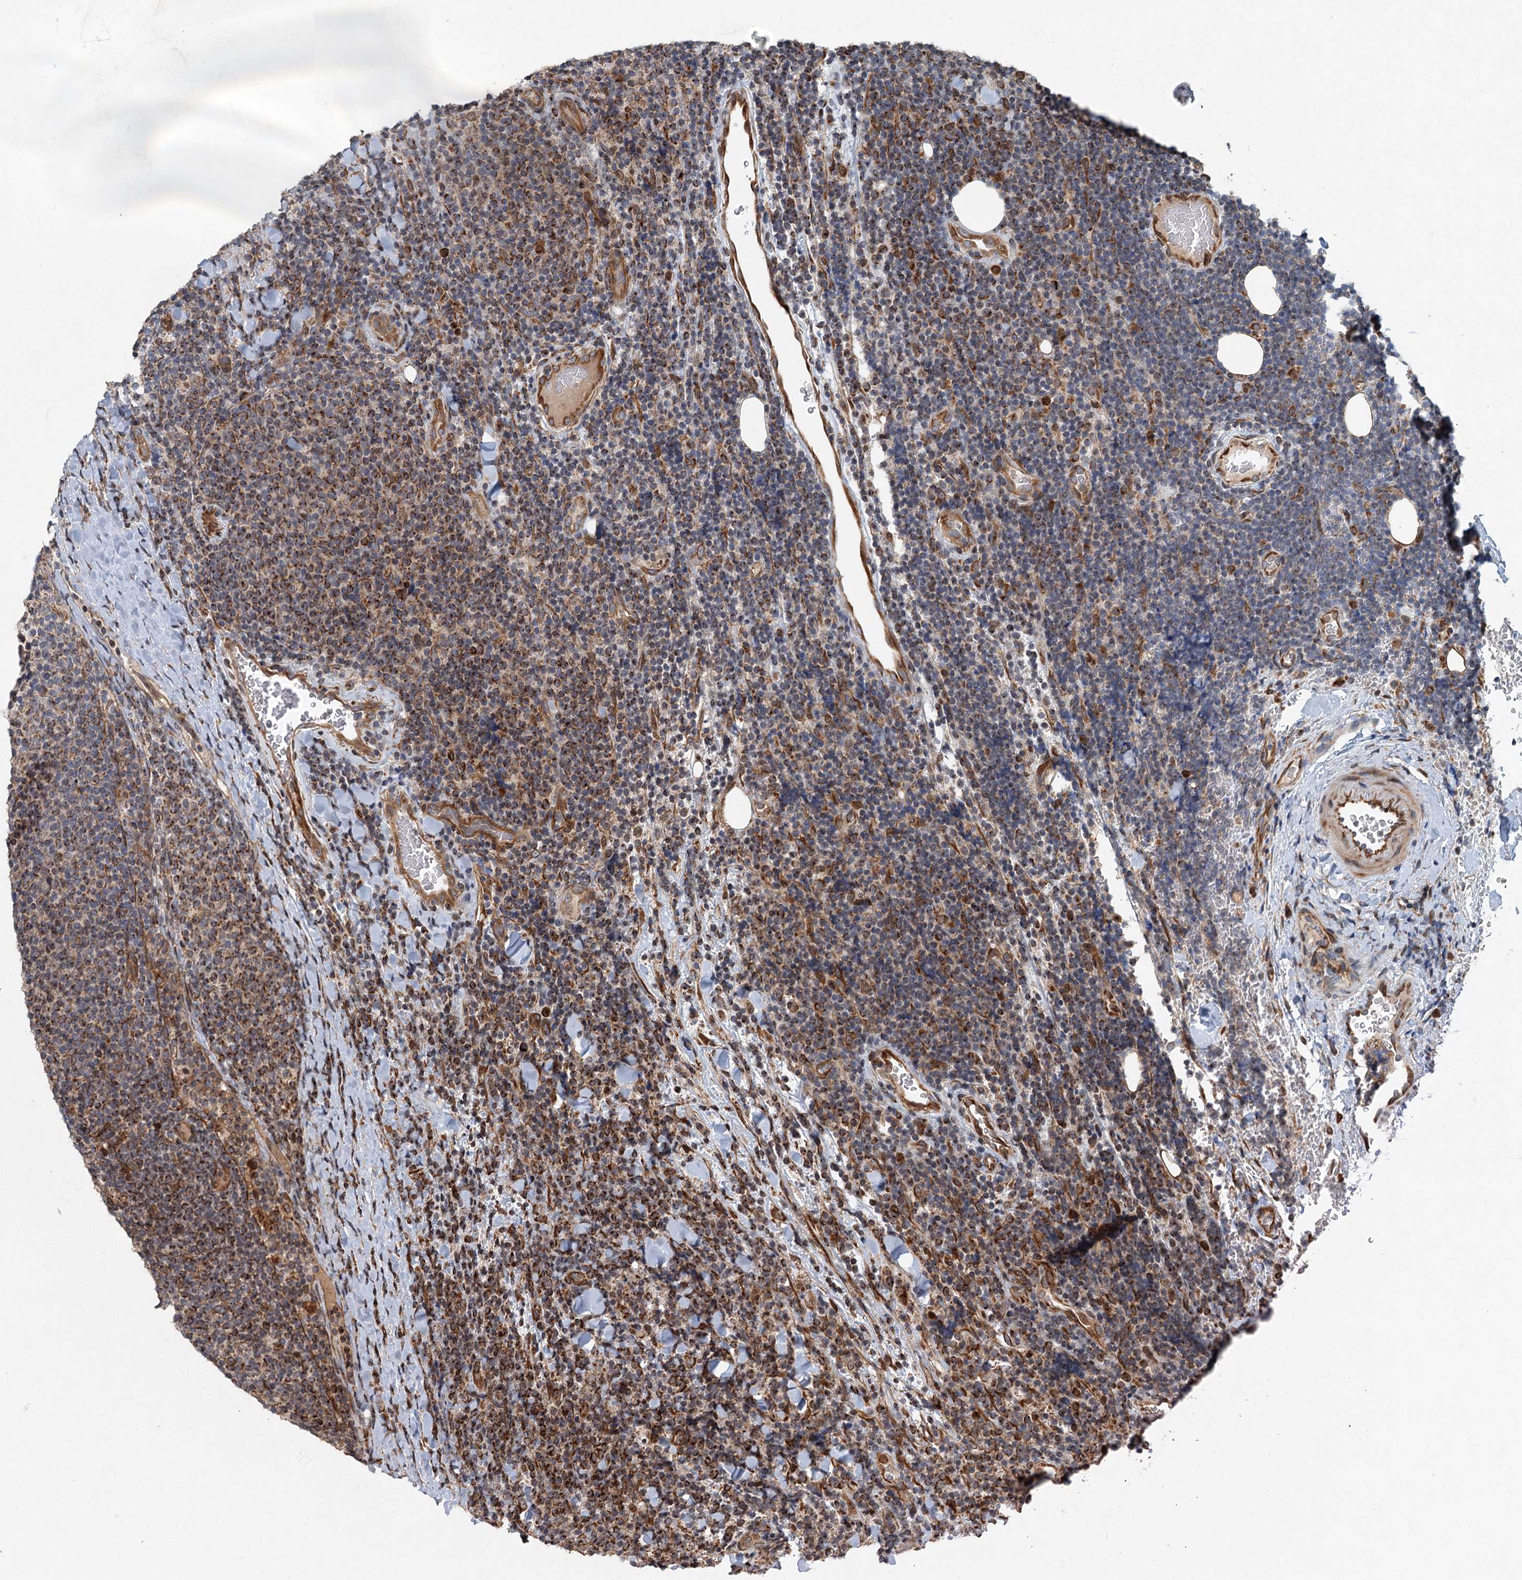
{"staining": {"intensity": "moderate", "quantity": ">75%", "location": "cytoplasmic/membranous"}, "tissue": "lymphoma", "cell_type": "Tumor cells", "image_type": "cancer", "snomed": [{"axis": "morphology", "description": "Malignant lymphoma, non-Hodgkin's type, Low grade"}, {"axis": "topography", "description": "Lymph node"}], "caption": "Malignant lymphoma, non-Hodgkin's type (low-grade) tissue displays moderate cytoplasmic/membranous staining in about >75% of tumor cells", "gene": "SRPX2", "patient": {"sex": "male", "age": 66}}